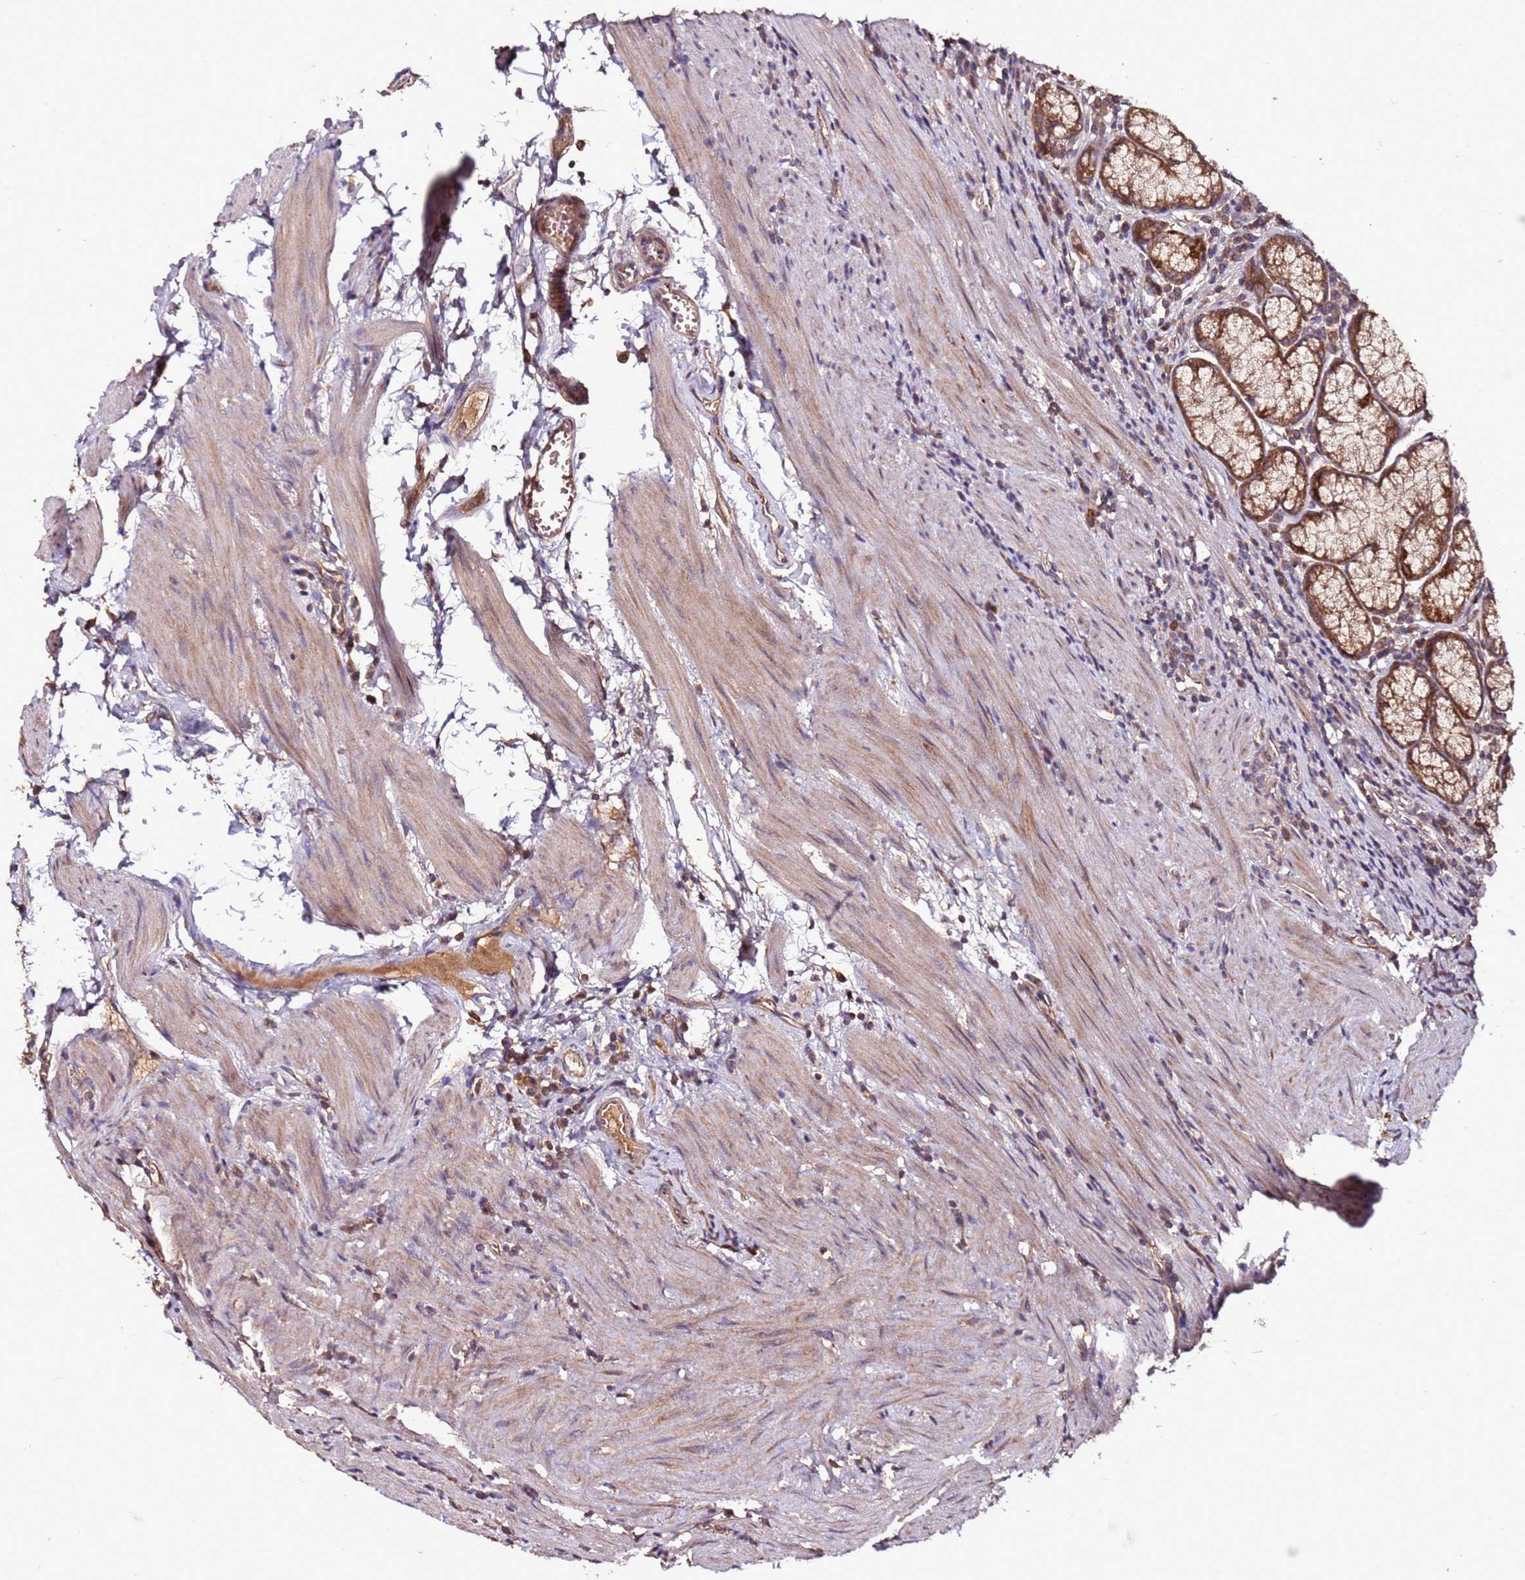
{"staining": {"intensity": "strong", "quantity": ">75%", "location": "cytoplasmic/membranous"}, "tissue": "stomach", "cell_type": "Glandular cells", "image_type": "normal", "snomed": [{"axis": "morphology", "description": "Normal tissue, NOS"}, {"axis": "topography", "description": "Stomach"}], "caption": "Brown immunohistochemical staining in benign human stomach exhibits strong cytoplasmic/membranous expression in approximately >75% of glandular cells.", "gene": "RPS15A", "patient": {"sex": "male", "age": 55}}